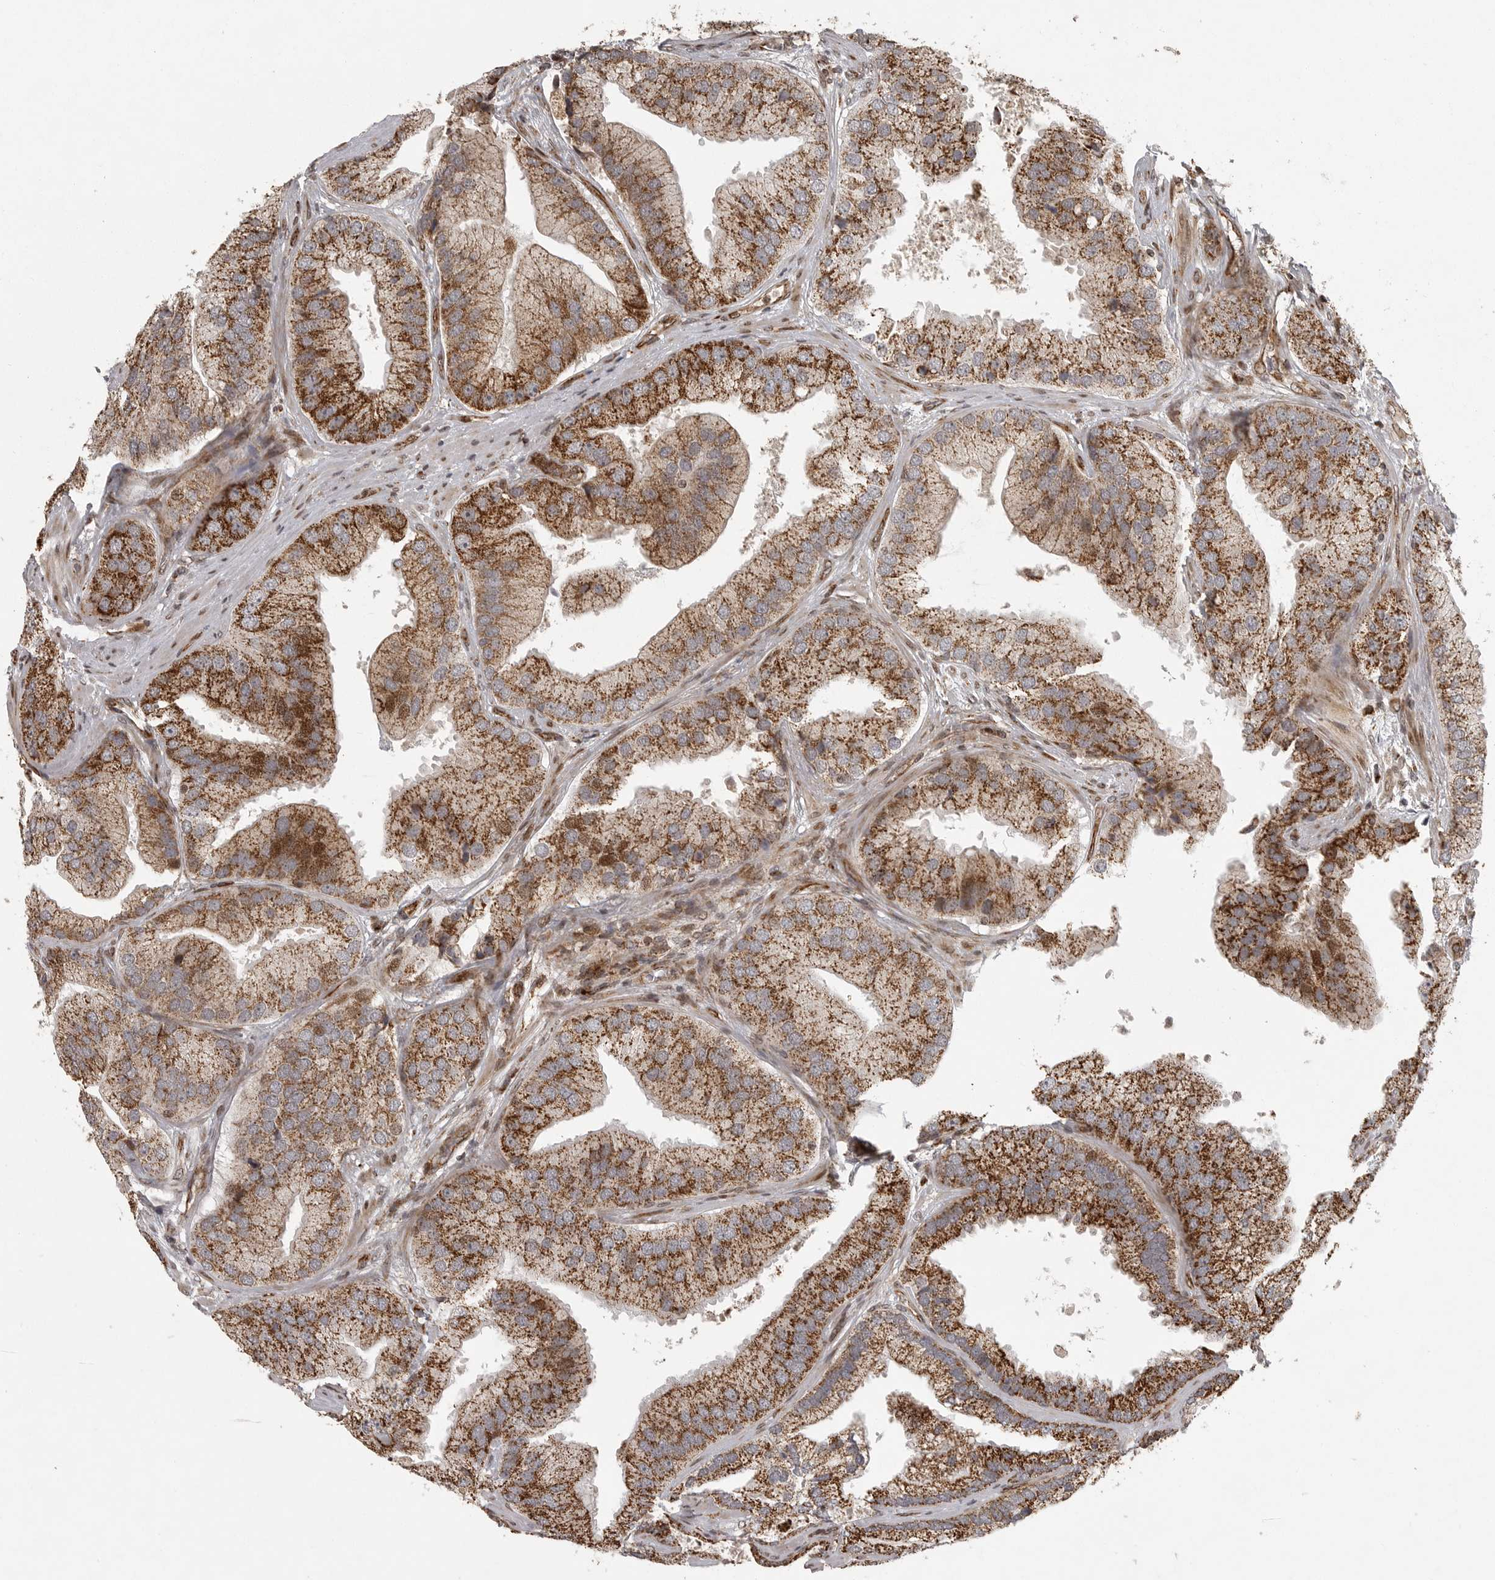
{"staining": {"intensity": "strong", "quantity": ">75%", "location": "cytoplasmic/membranous"}, "tissue": "prostate cancer", "cell_type": "Tumor cells", "image_type": "cancer", "snomed": [{"axis": "morphology", "description": "Adenocarcinoma, High grade"}, {"axis": "topography", "description": "Prostate"}], "caption": "A micrograph of human prostate cancer stained for a protein shows strong cytoplasmic/membranous brown staining in tumor cells.", "gene": "NARS2", "patient": {"sex": "male", "age": 70}}